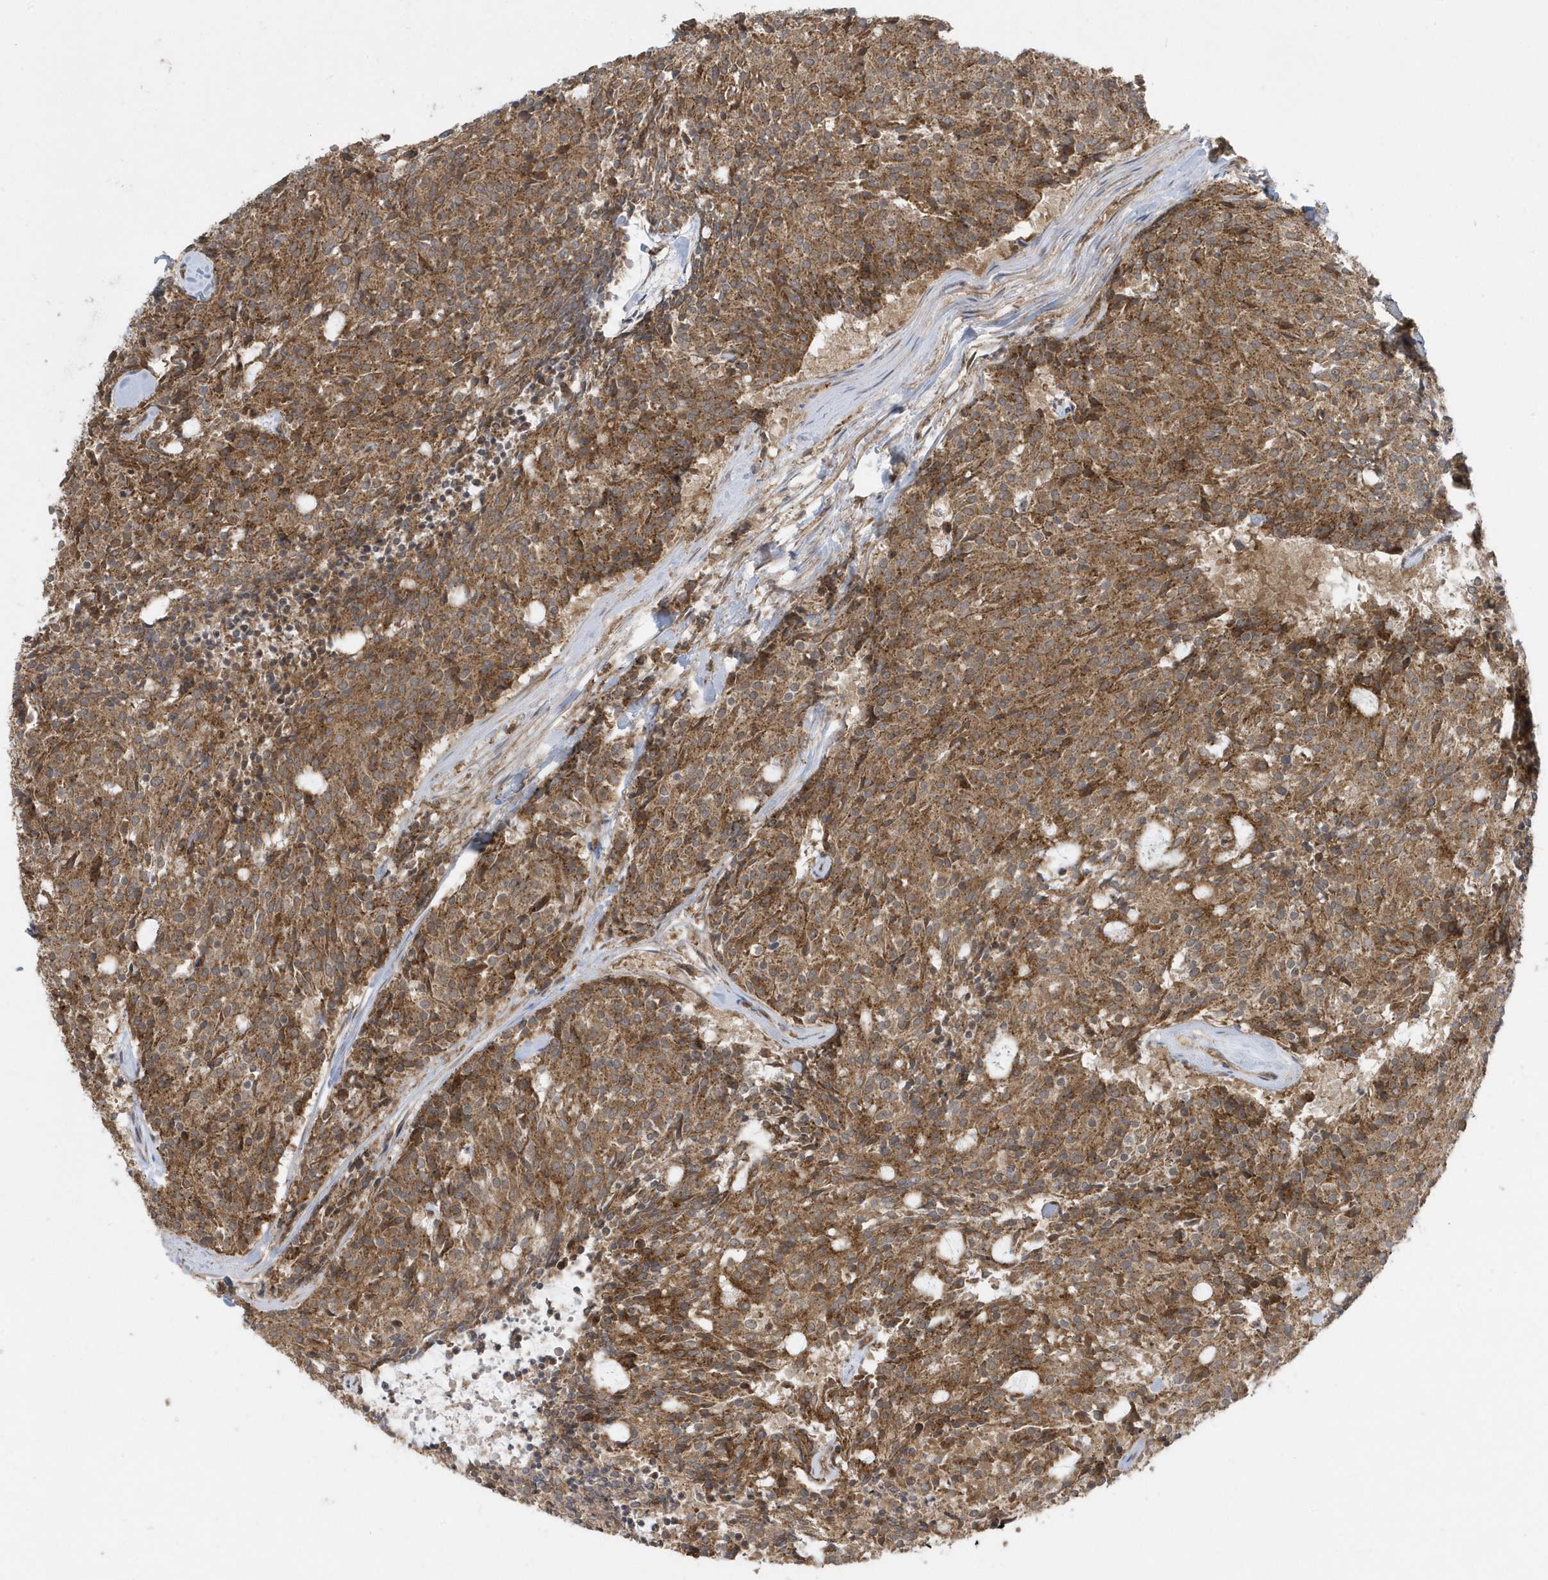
{"staining": {"intensity": "moderate", "quantity": ">75%", "location": "cytoplasmic/membranous"}, "tissue": "carcinoid", "cell_type": "Tumor cells", "image_type": "cancer", "snomed": [{"axis": "morphology", "description": "Carcinoid, malignant, NOS"}, {"axis": "topography", "description": "Pancreas"}], "caption": "A medium amount of moderate cytoplasmic/membranous expression is seen in approximately >75% of tumor cells in carcinoid (malignant) tissue.", "gene": "STAMBP", "patient": {"sex": "female", "age": 54}}